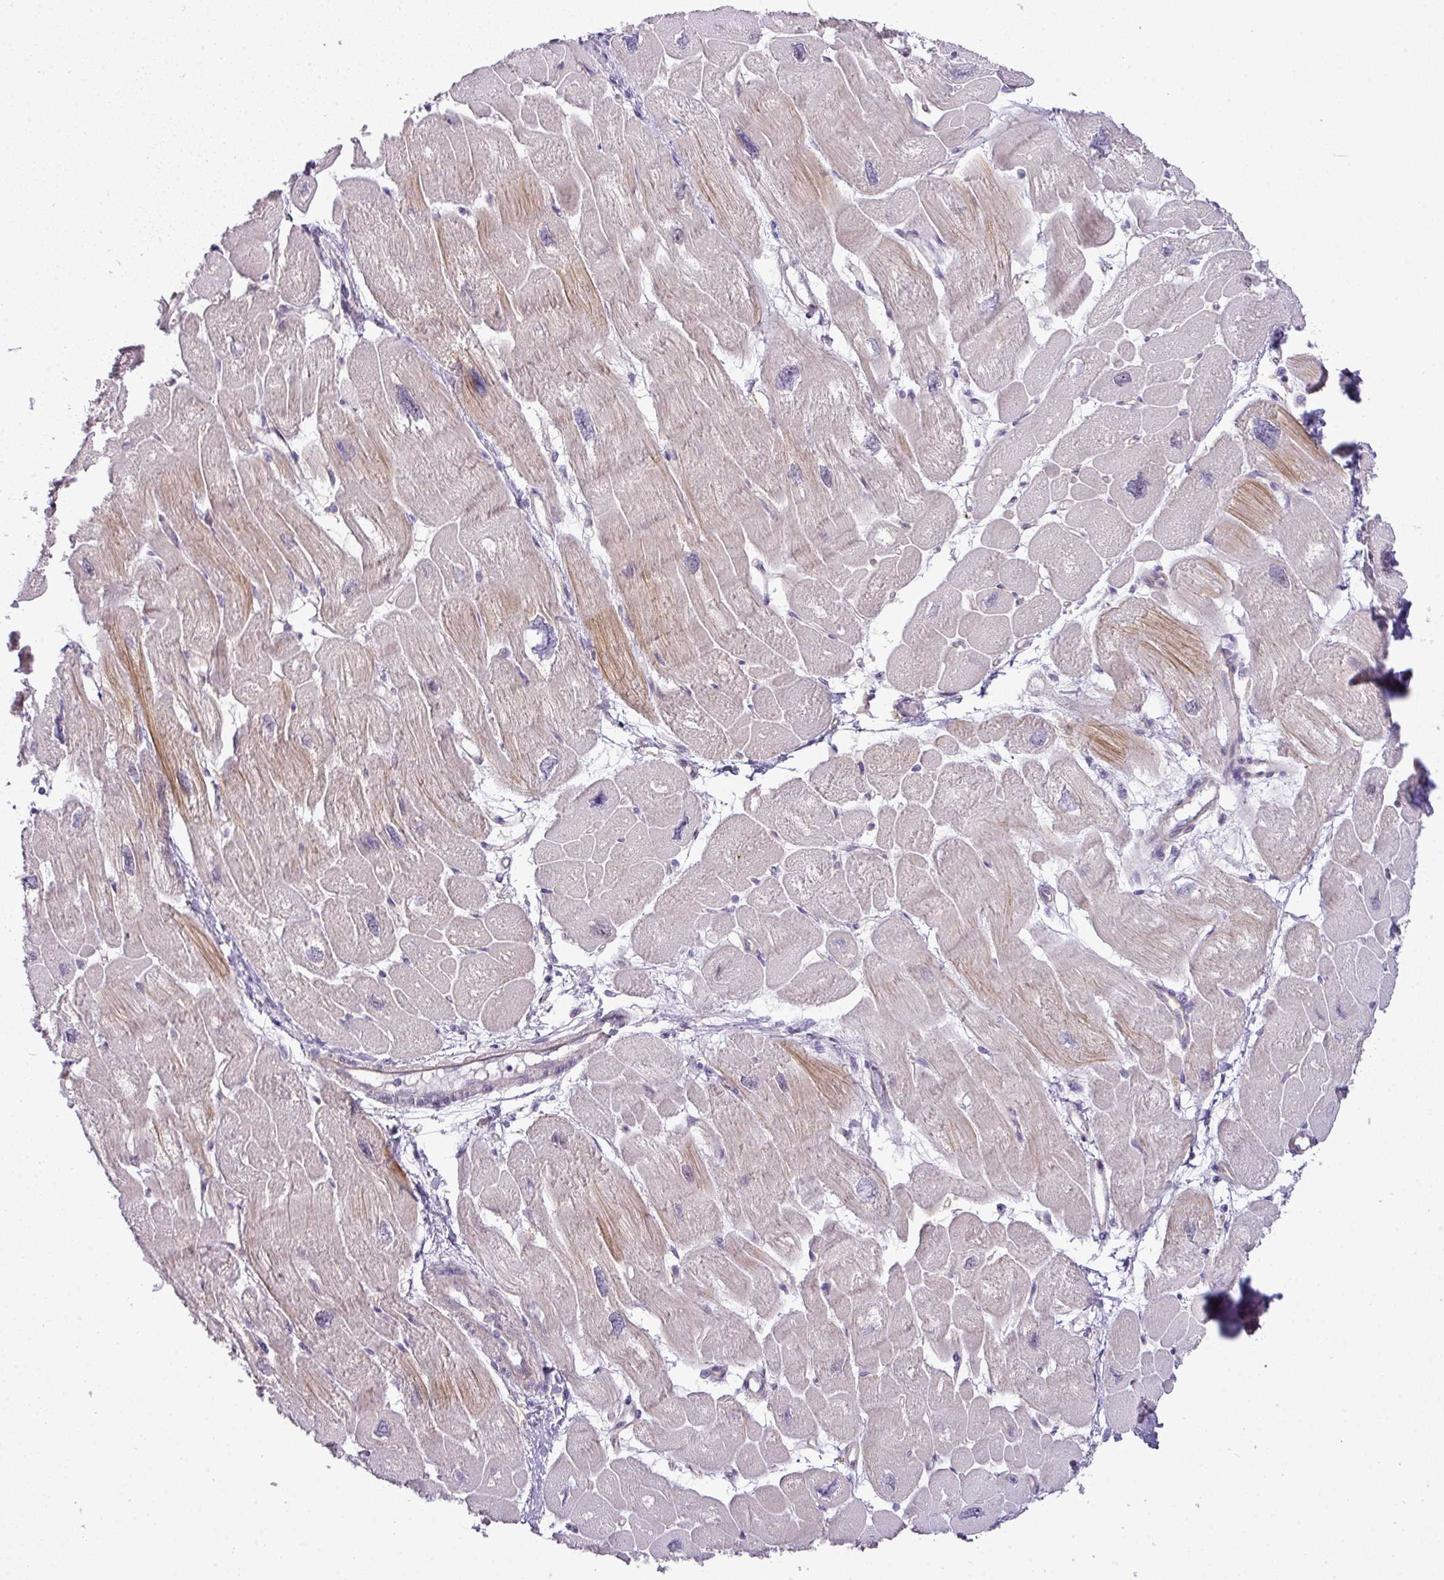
{"staining": {"intensity": "moderate", "quantity": "25%-75%", "location": "cytoplasmic/membranous,nuclear"}, "tissue": "heart muscle", "cell_type": "Cardiomyocytes", "image_type": "normal", "snomed": [{"axis": "morphology", "description": "Normal tissue, NOS"}, {"axis": "topography", "description": "Heart"}], "caption": "An IHC image of unremarkable tissue is shown. Protein staining in brown highlights moderate cytoplasmic/membranous,nuclear positivity in heart muscle within cardiomyocytes.", "gene": "MAK16", "patient": {"sex": "male", "age": 42}}